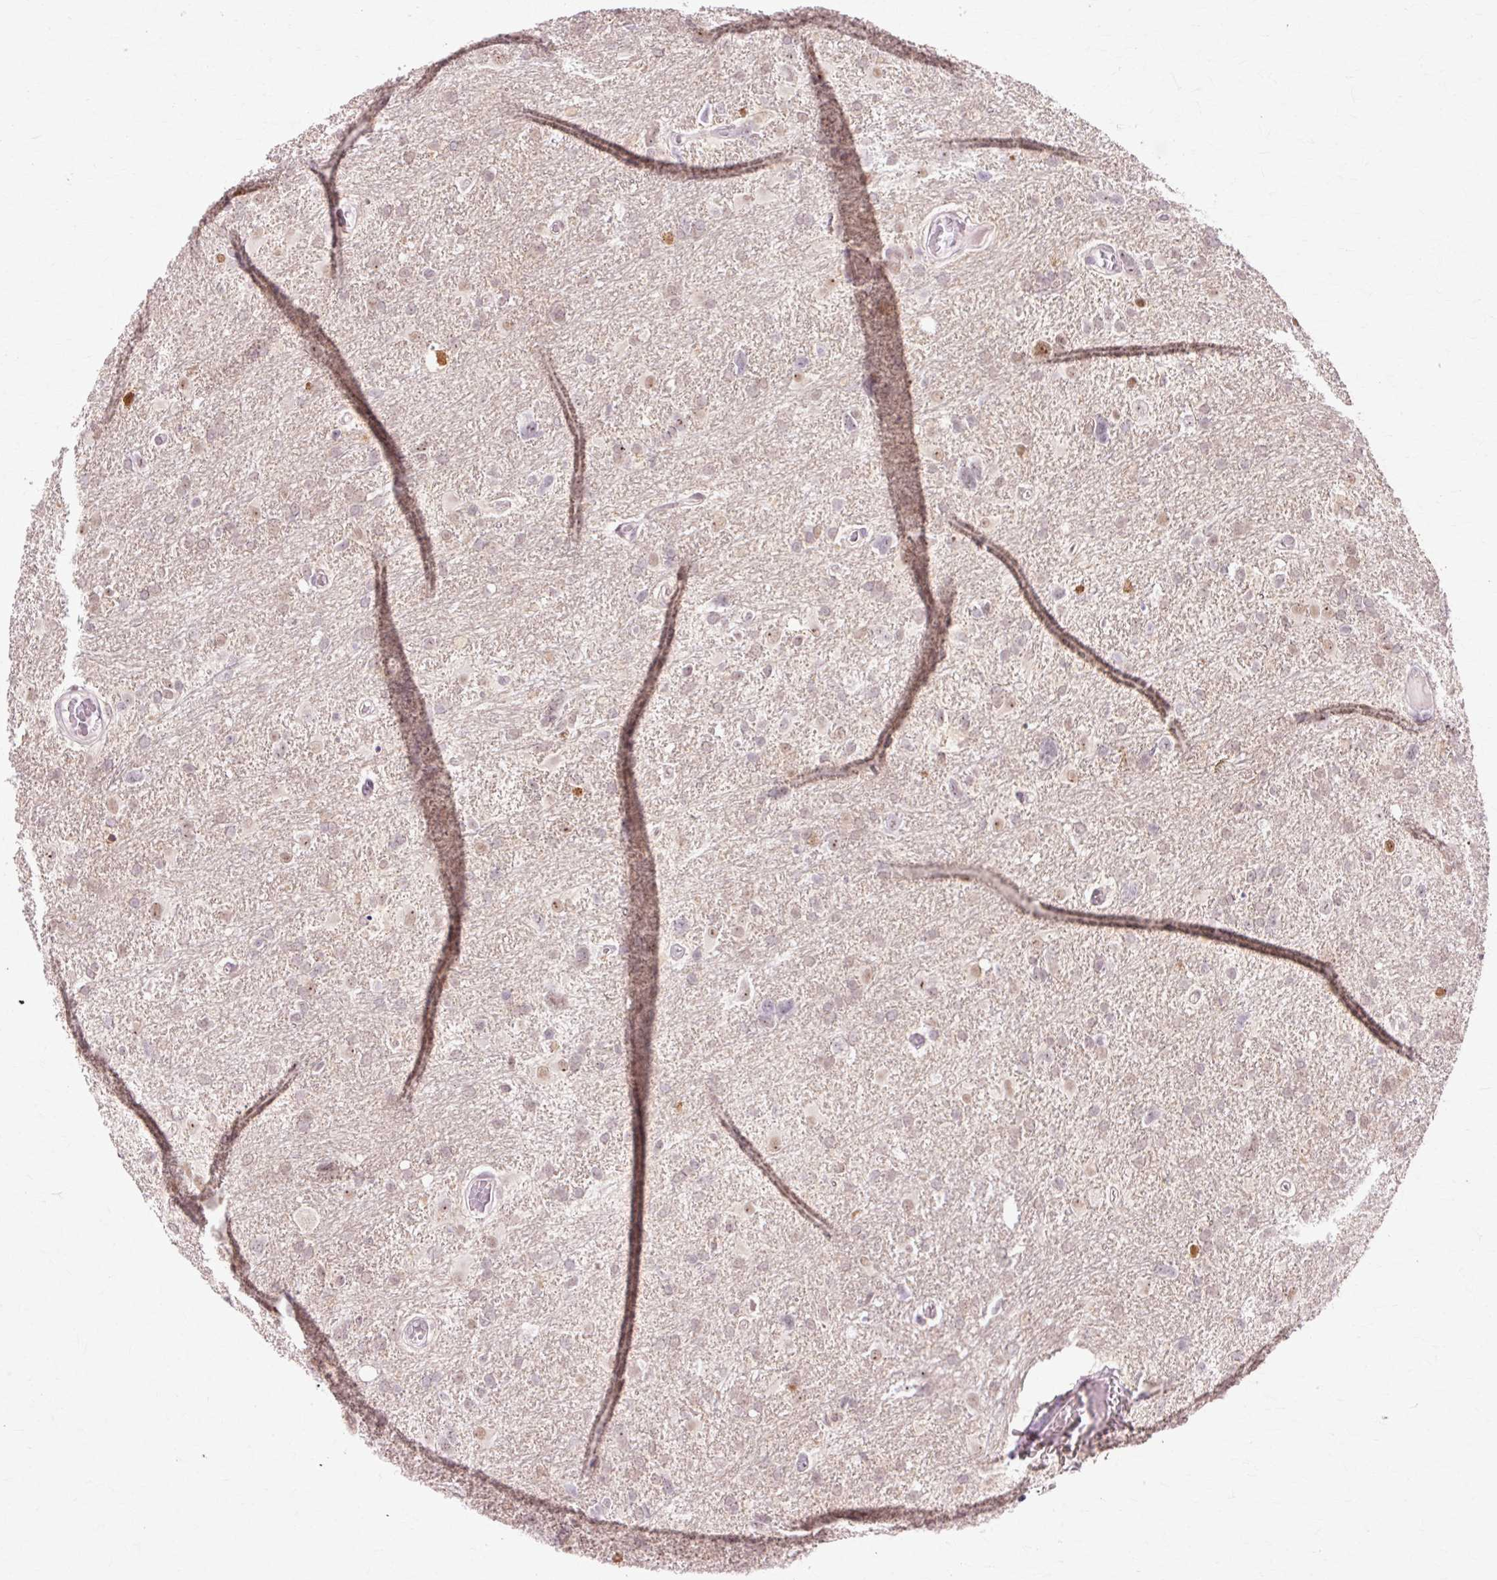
{"staining": {"intensity": "weak", "quantity": "<25%", "location": "nuclear"}, "tissue": "glioma", "cell_type": "Tumor cells", "image_type": "cancer", "snomed": [{"axis": "morphology", "description": "Glioma, malignant, High grade"}, {"axis": "topography", "description": "Brain"}], "caption": "A high-resolution histopathology image shows immunohistochemistry staining of glioma, which reveals no significant positivity in tumor cells. (Immunohistochemistry, brightfield microscopy, high magnification).", "gene": "MACROD2", "patient": {"sex": "male", "age": 61}}